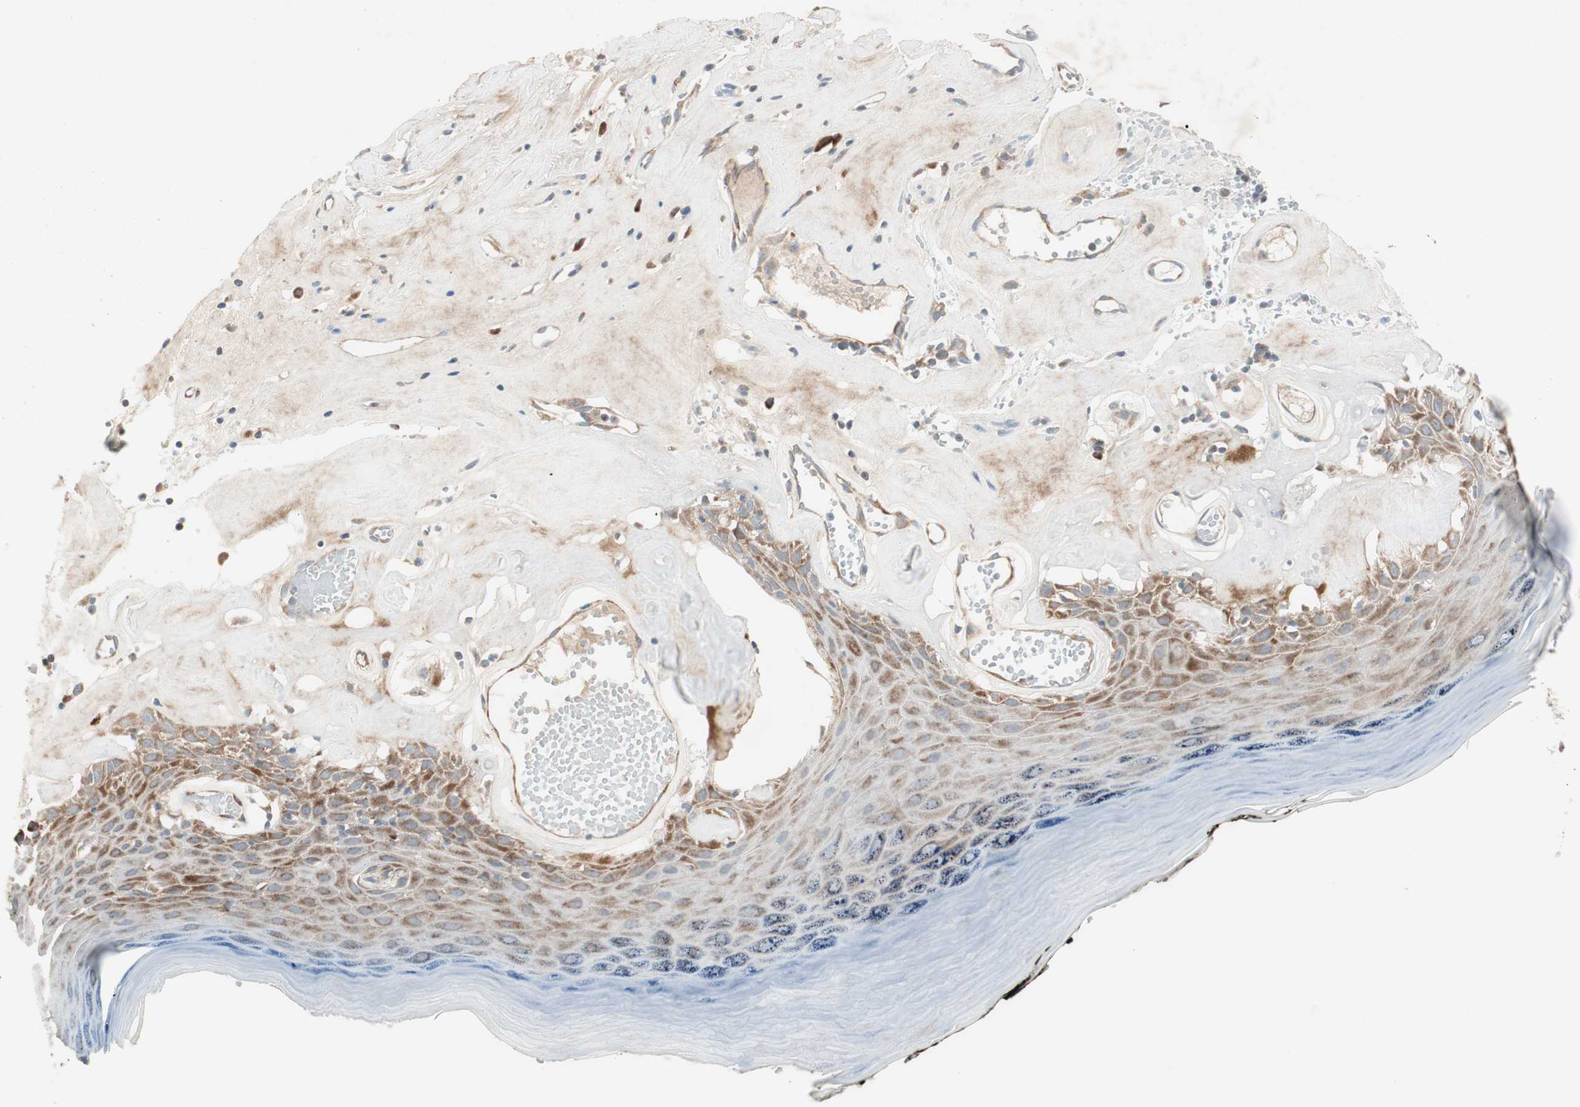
{"staining": {"intensity": "strong", "quantity": ">75%", "location": "cytoplasmic/membranous"}, "tissue": "skin", "cell_type": "Epidermal cells", "image_type": "normal", "snomed": [{"axis": "morphology", "description": "Normal tissue, NOS"}, {"axis": "morphology", "description": "Inflammation, NOS"}, {"axis": "topography", "description": "Vulva"}], "caption": "Protein positivity by immunohistochemistry (IHC) exhibits strong cytoplasmic/membranous positivity in approximately >75% of epidermal cells in unremarkable skin.", "gene": "RPL23", "patient": {"sex": "female", "age": 84}}